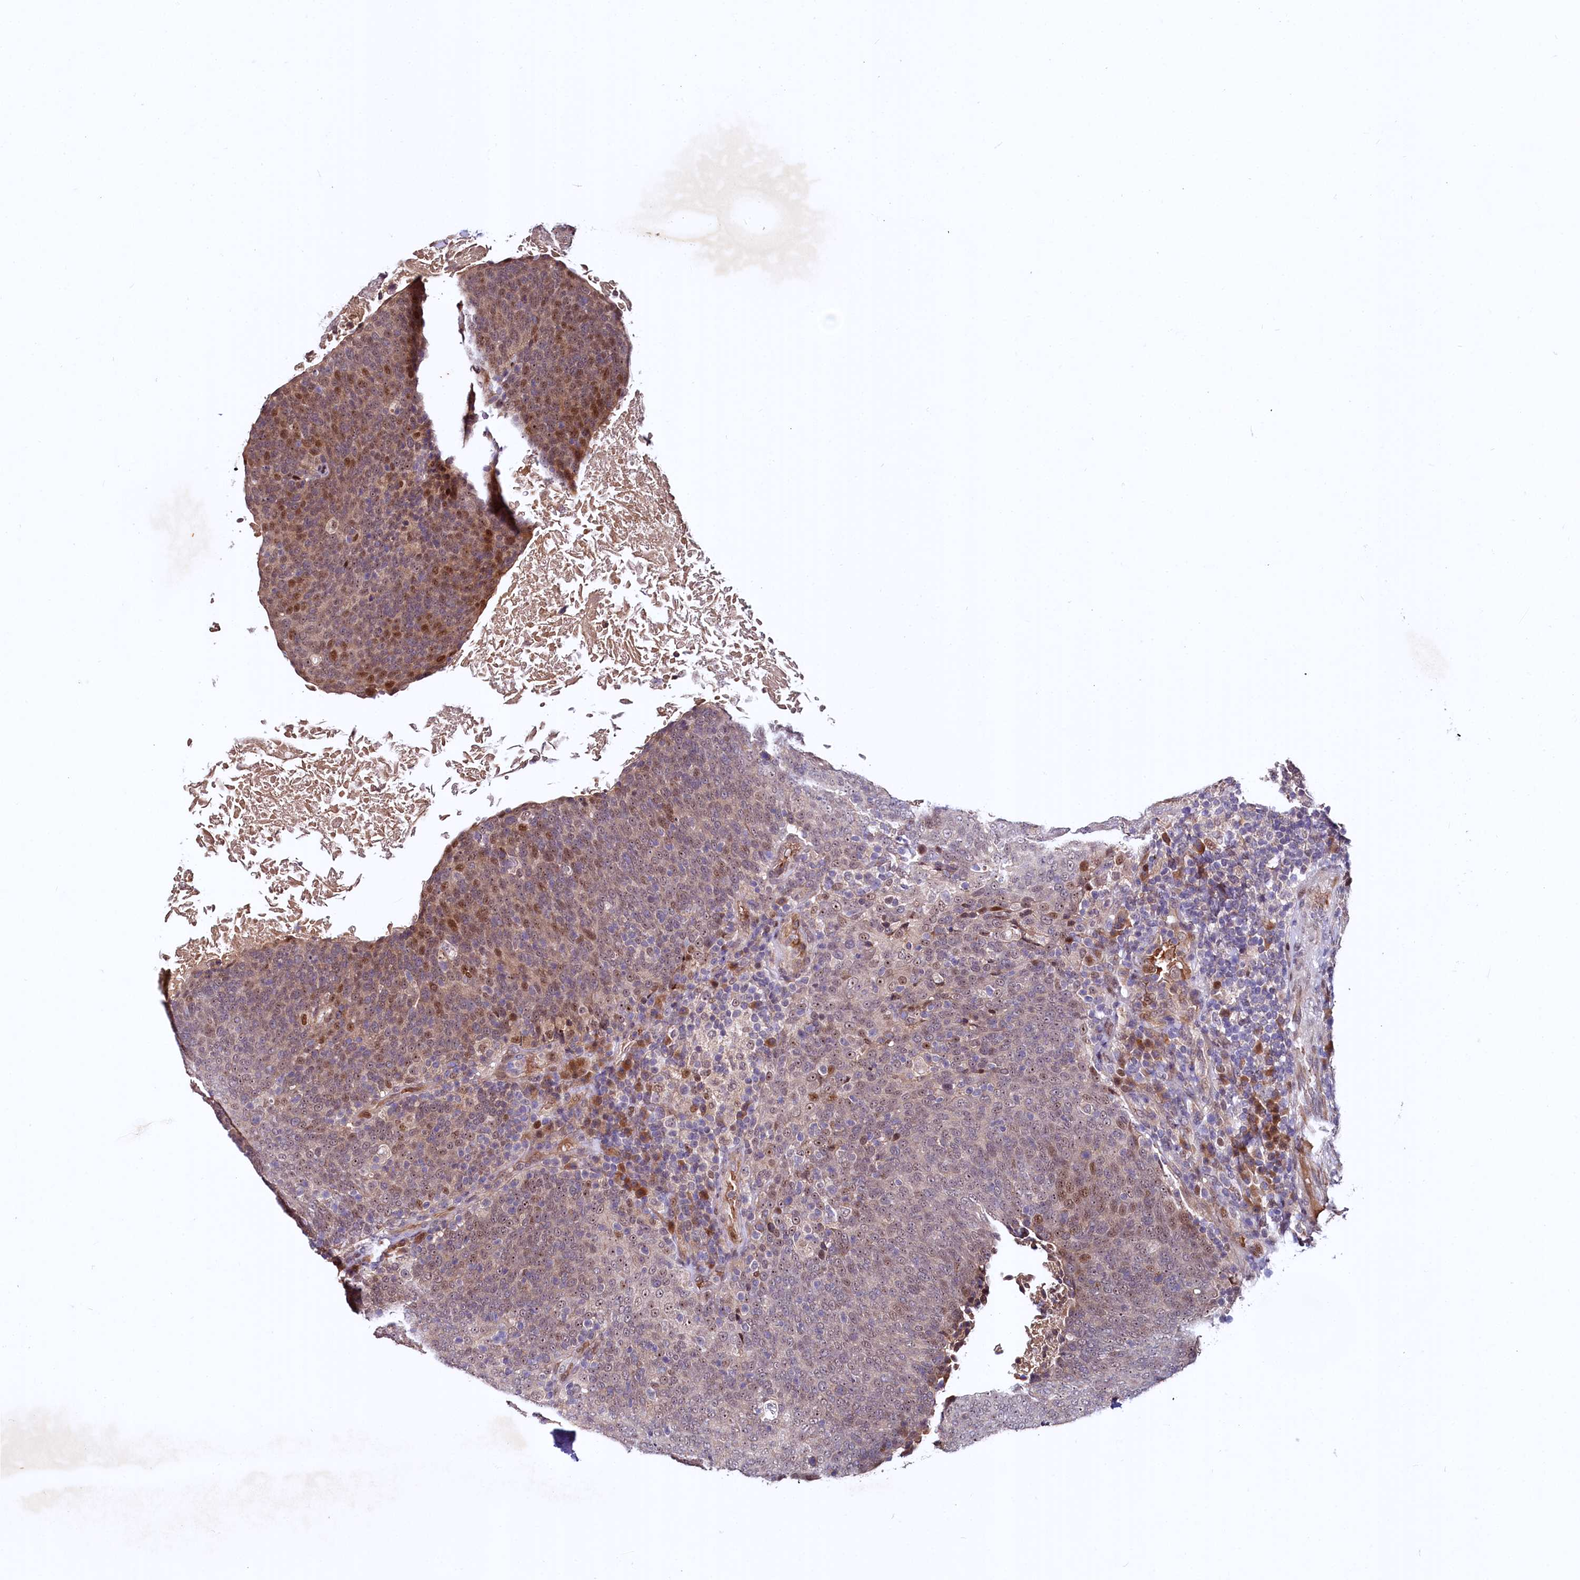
{"staining": {"intensity": "moderate", "quantity": "25%-75%", "location": "cytoplasmic/membranous,nuclear"}, "tissue": "head and neck cancer", "cell_type": "Tumor cells", "image_type": "cancer", "snomed": [{"axis": "morphology", "description": "Squamous cell carcinoma, NOS"}, {"axis": "morphology", "description": "Squamous cell carcinoma, metastatic, NOS"}, {"axis": "topography", "description": "Lymph node"}, {"axis": "topography", "description": "Head-Neck"}], "caption": "Immunohistochemical staining of metastatic squamous cell carcinoma (head and neck) reveals medium levels of moderate cytoplasmic/membranous and nuclear staining in approximately 25%-75% of tumor cells.", "gene": "N4BP2L1", "patient": {"sex": "male", "age": 62}}